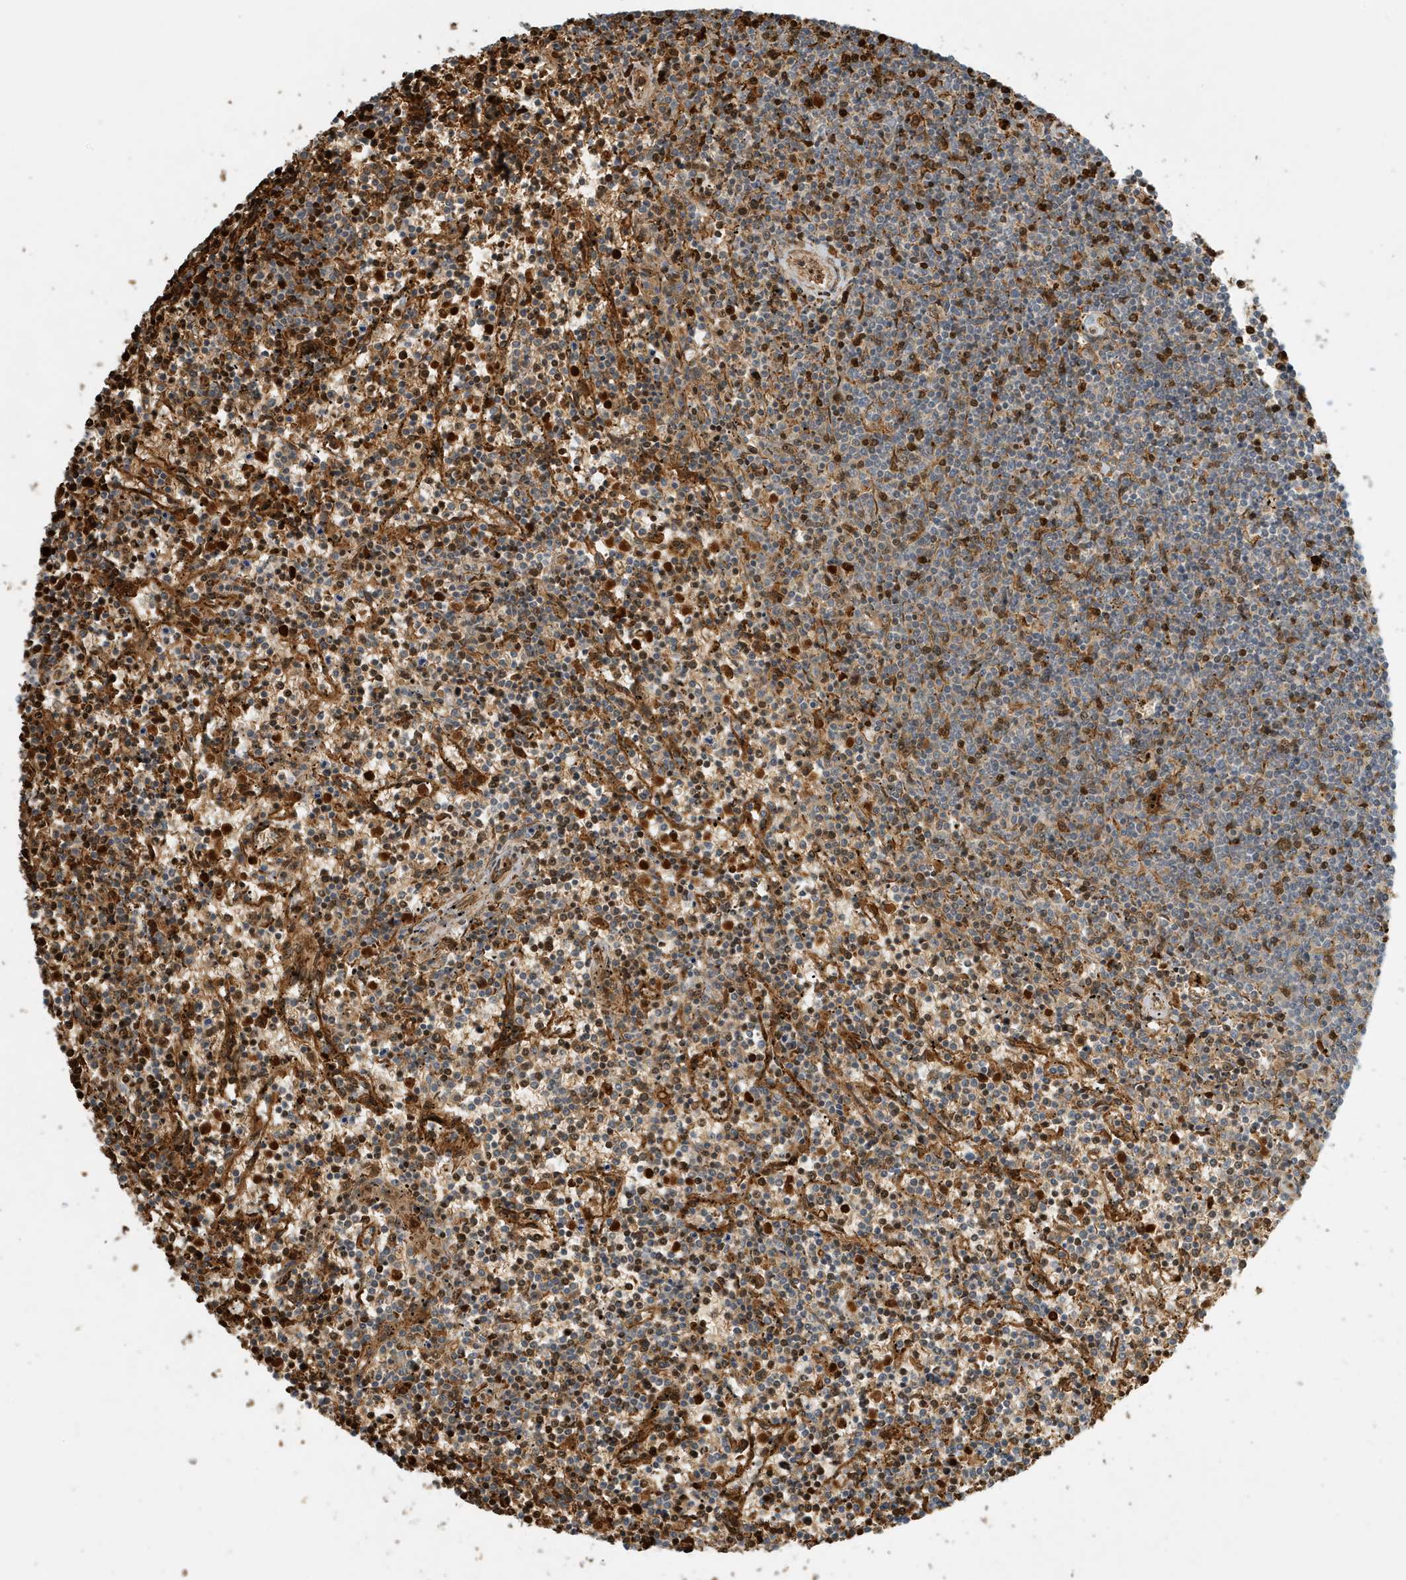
{"staining": {"intensity": "weak", "quantity": "<25%", "location": "cytoplasmic/membranous"}, "tissue": "lymphoma", "cell_type": "Tumor cells", "image_type": "cancer", "snomed": [{"axis": "morphology", "description": "Malignant lymphoma, non-Hodgkin's type, Low grade"}, {"axis": "topography", "description": "Spleen"}], "caption": "Image shows no protein positivity in tumor cells of low-grade malignant lymphoma, non-Hodgkin's type tissue.", "gene": "FYCO1", "patient": {"sex": "female", "age": 50}}